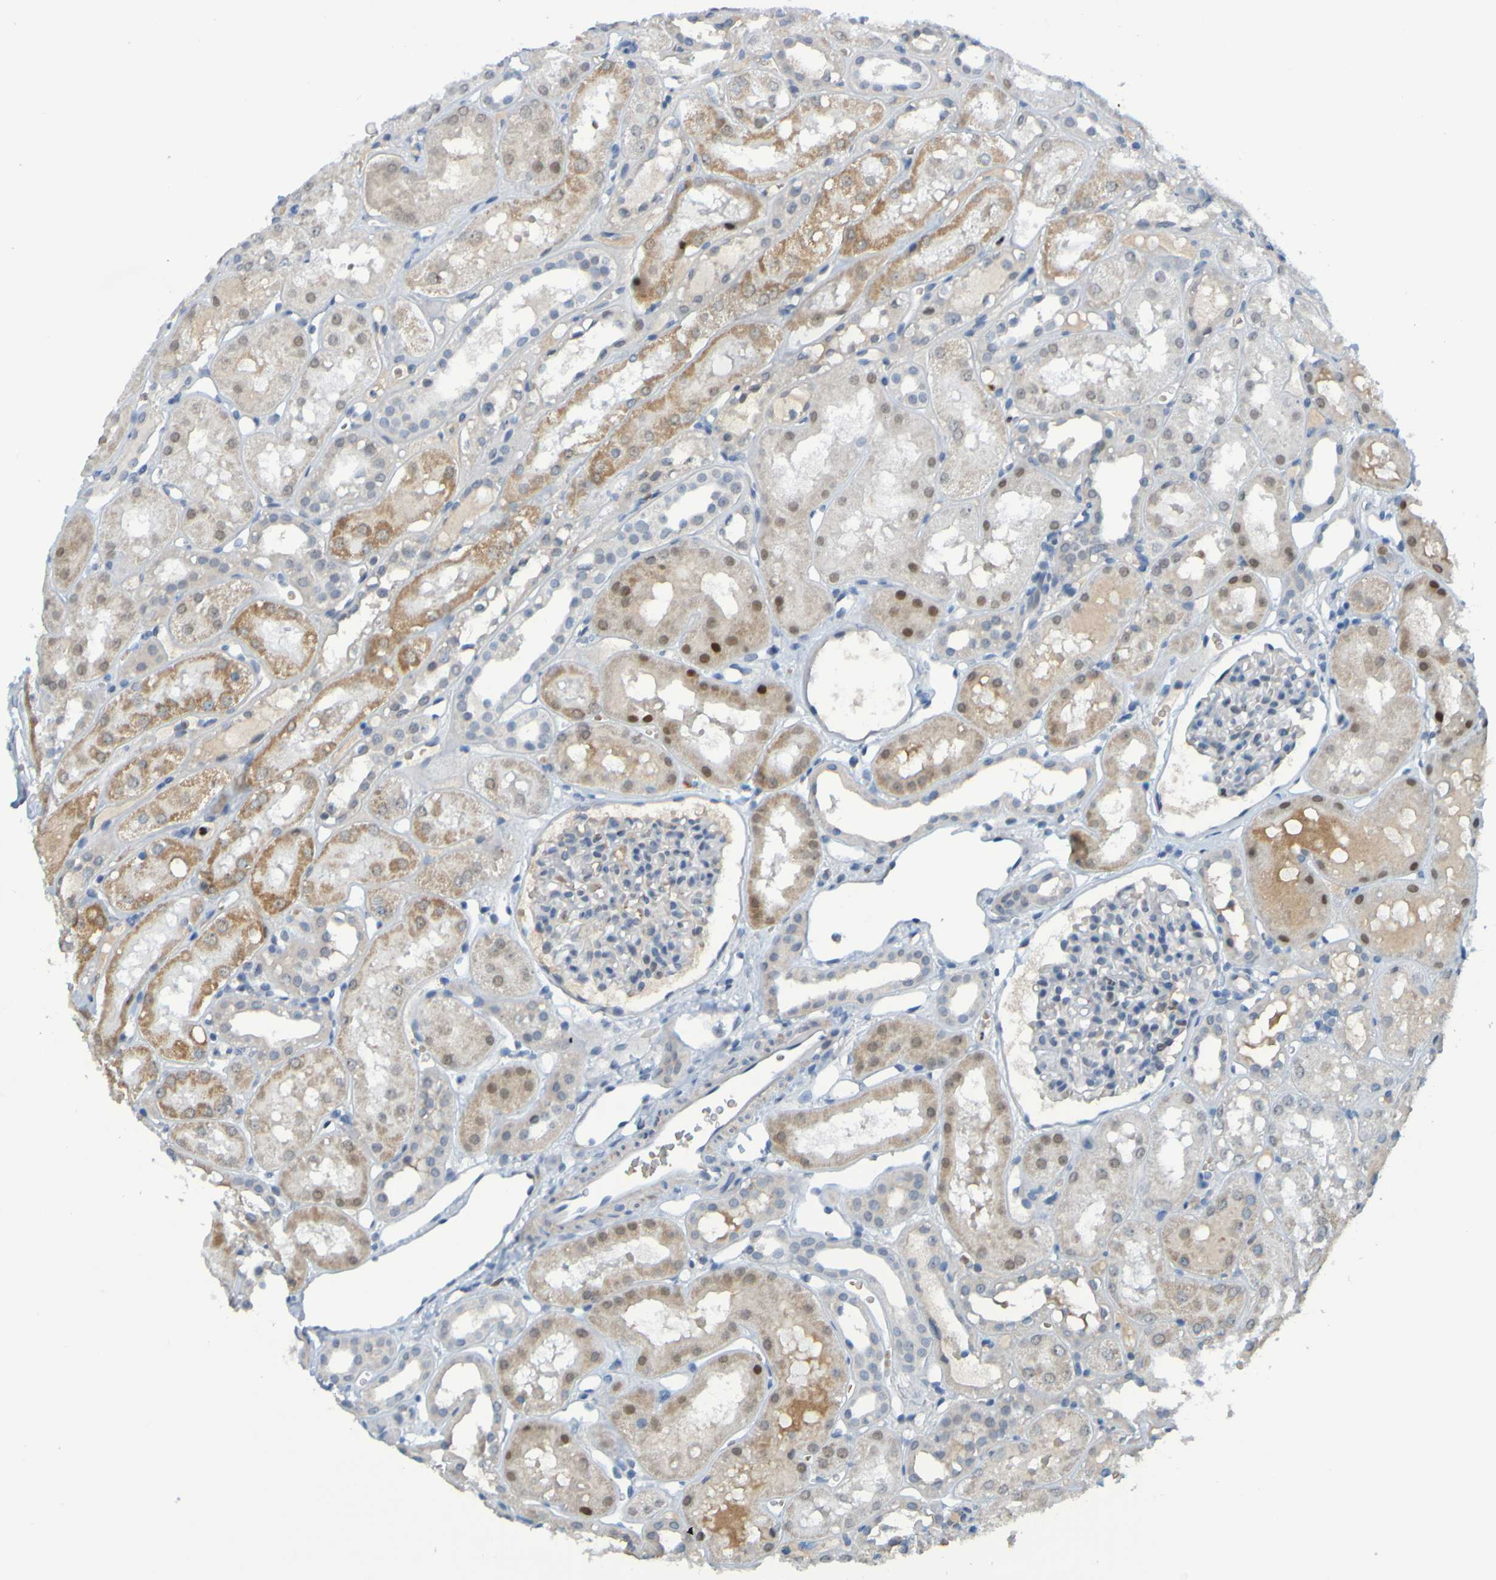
{"staining": {"intensity": "negative", "quantity": "none", "location": "none"}, "tissue": "kidney", "cell_type": "Cells in glomeruli", "image_type": "normal", "snomed": [{"axis": "morphology", "description": "Normal tissue, NOS"}, {"axis": "topography", "description": "Kidney"}, {"axis": "topography", "description": "Urinary bladder"}], "caption": "DAB (3,3'-diaminobenzidine) immunohistochemical staining of benign kidney demonstrates no significant expression in cells in glomeruli.", "gene": "USP36", "patient": {"sex": "male", "age": 16}}